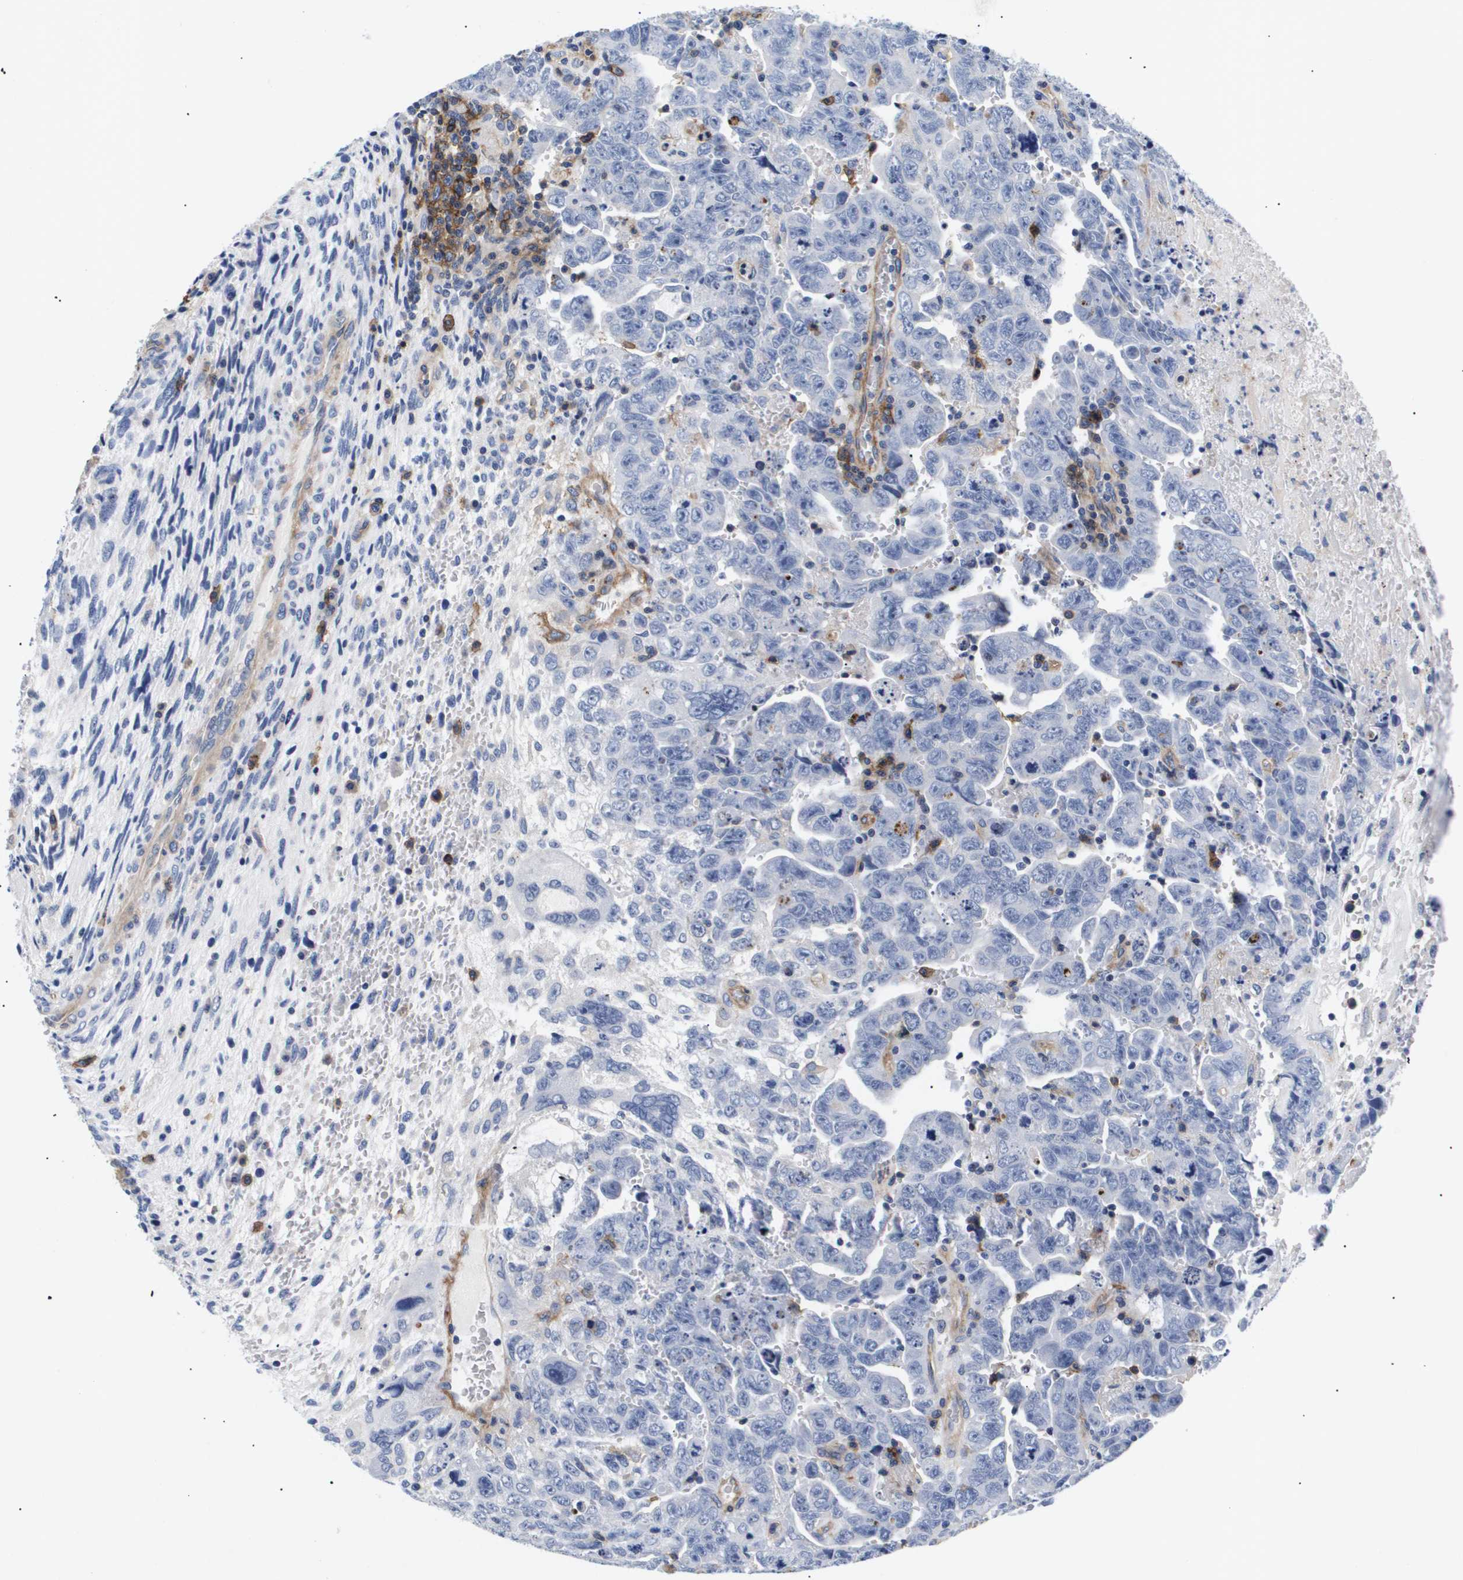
{"staining": {"intensity": "negative", "quantity": "none", "location": "none"}, "tissue": "testis cancer", "cell_type": "Tumor cells", "image_type": "cancer", "snomed": [{"axis": "morphology", "description": "Carcinoma, Embryonal, NOS"}, {"axis": "topography", "description": "Testis"}], "caption": "The immunohistochemistry (IHC) micrograph has no significant positivity in tumor cells of testis embryonal carcinoma tissue. (IHC, brightfield microscopy, high magnification).", "gene": "SHD", "patient": {"sex": "male", "age": 28}}